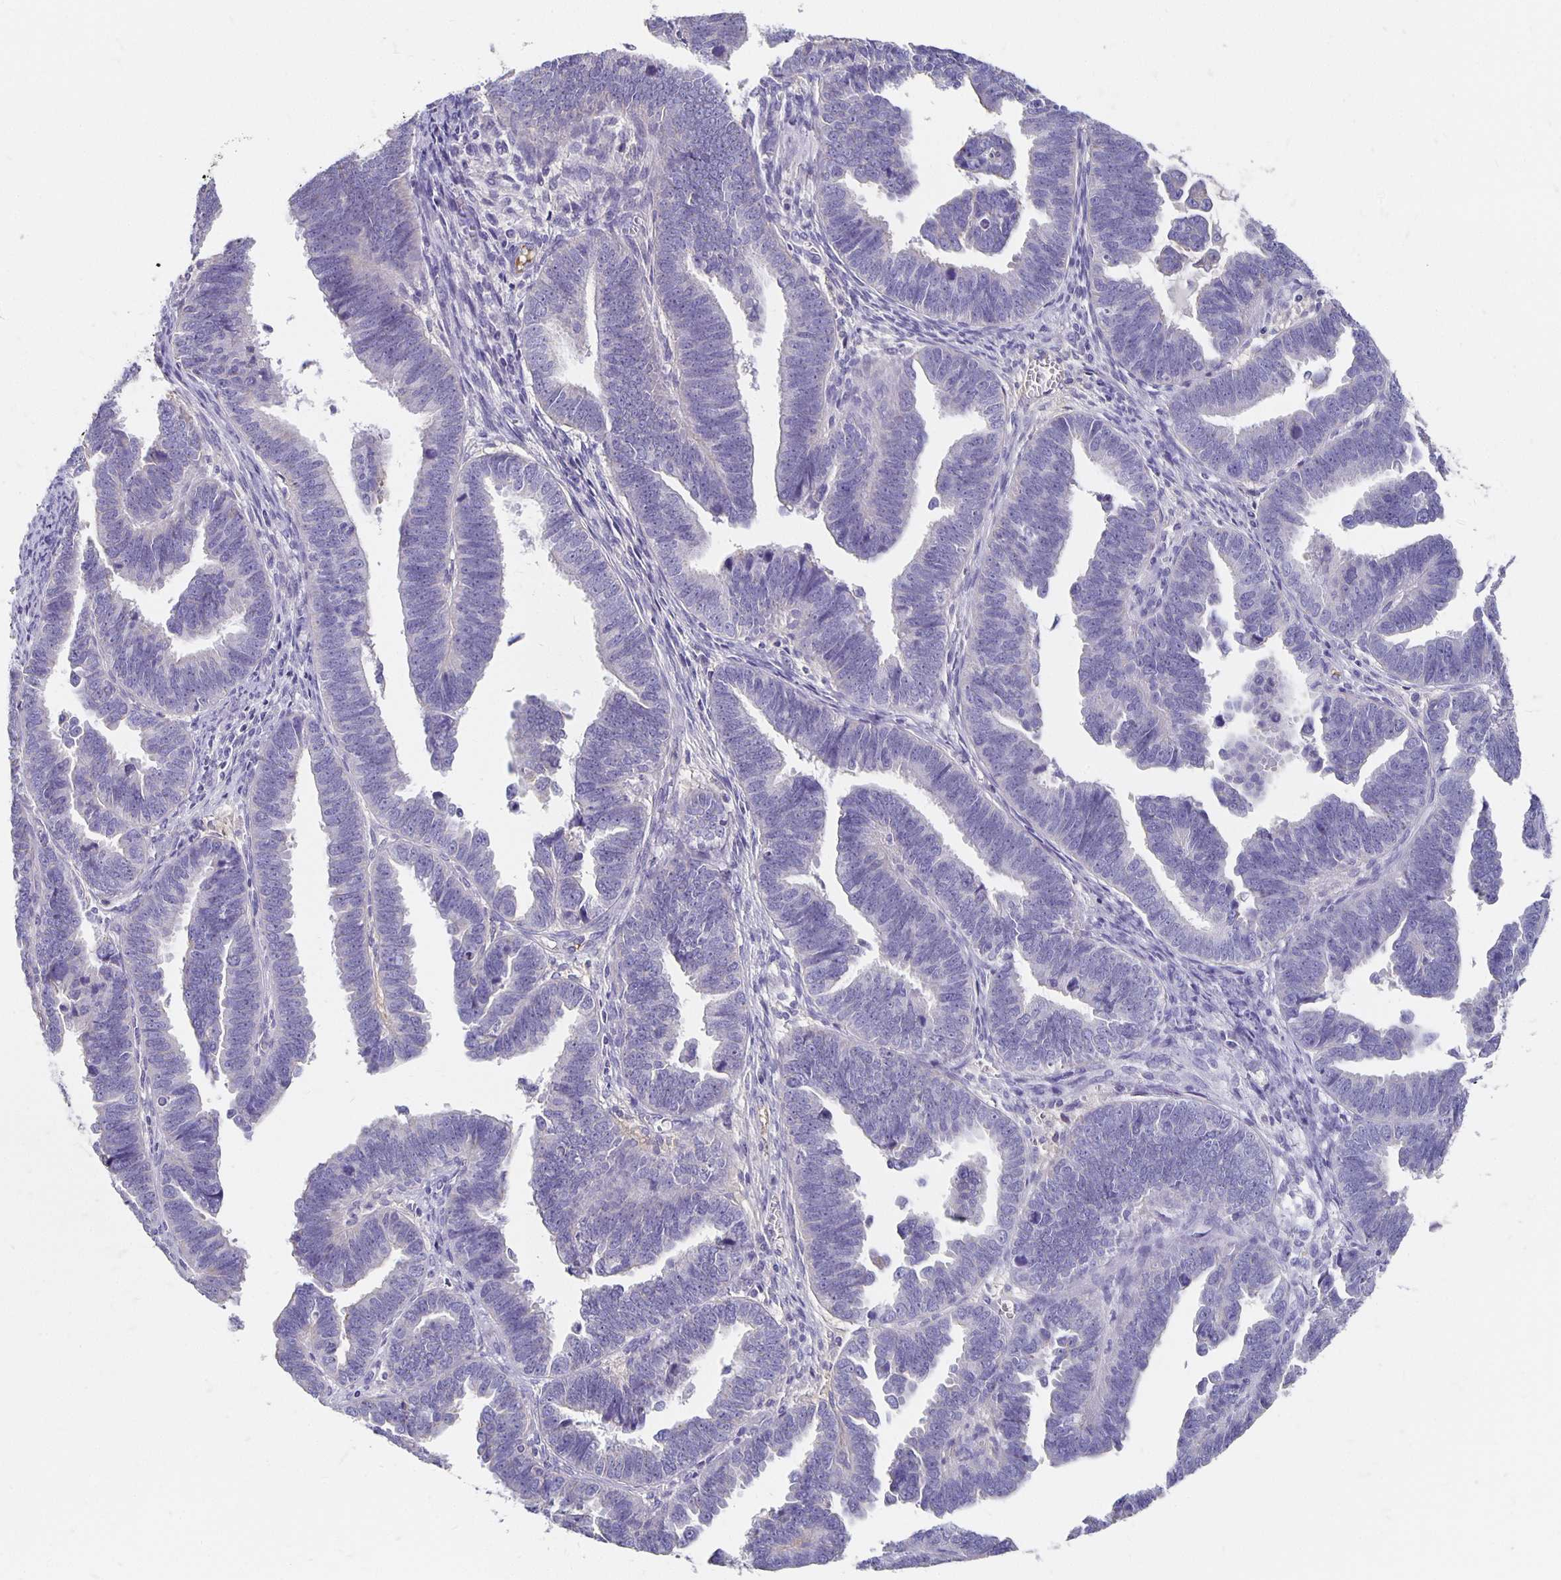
{"staining": {"intensity": "weak", "quantity": "<25%", "location": "cytoplasmic/membranous"}, "tissue": "endometrial cancer", "cell_type": "Tumor cells", "image_type": "cancer", "snomed": [{"axis": "morphology", "description": "Adenocarcinoma, NOS"}, {"axis": "topography", "description": "Endometrium"}], "caption": "Endometrial adenocarcinoma was stained to show a protein in brown. There is no significant expression in tumor cells.", "gene": "APOB", "patient": {"sex": "female", "age": 75}}